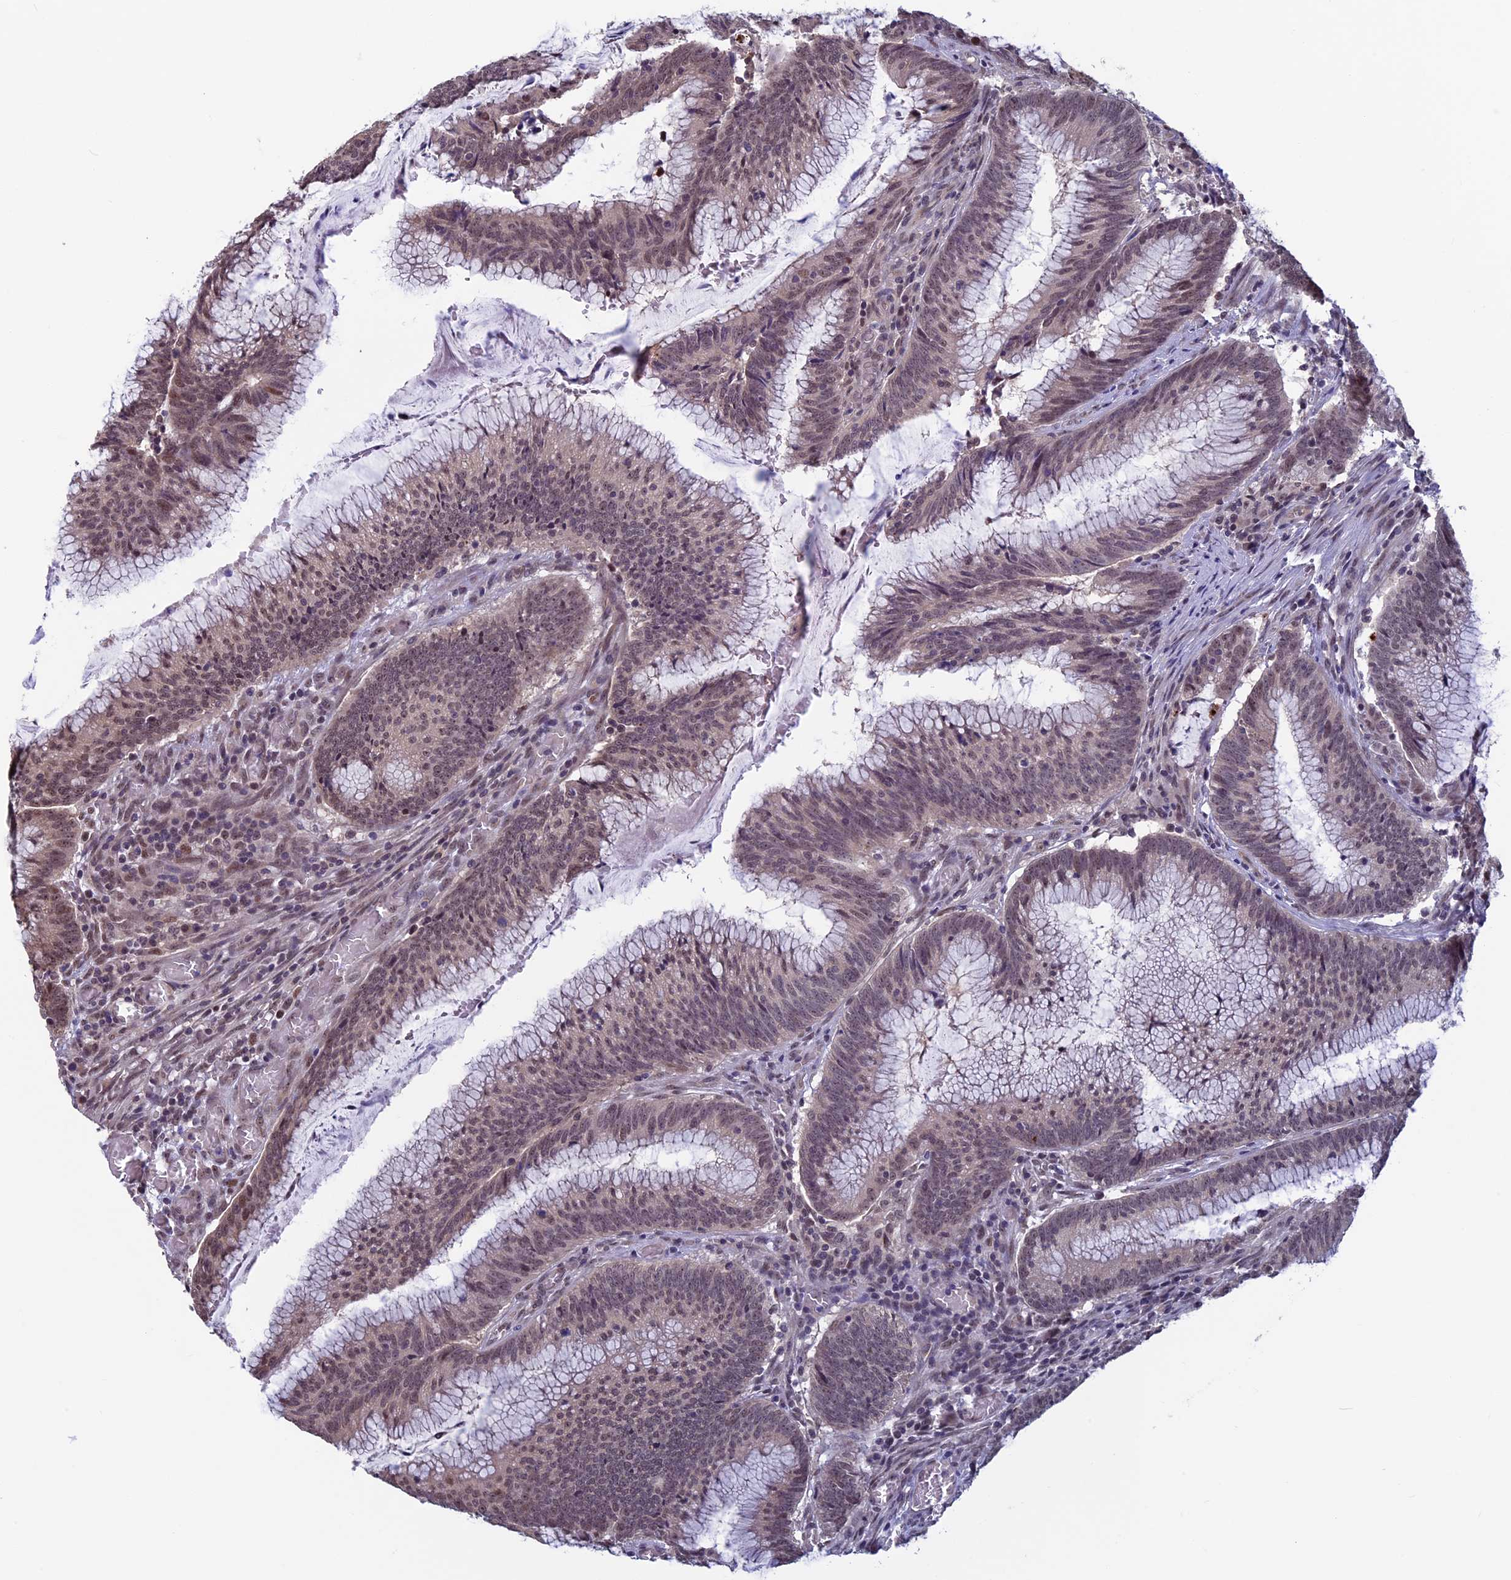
{"staining": {"intensity": "weak", "quantity": ">75%", "location": "nuclear"}, "tissue": "colorectal cancer", "cell_type": "Tumor cells", "image_type": "cancer", "snomed": [{"axis": "morphology", "description": "Adenocarcinoma, NOS"}, {"axis": "topography", "description": "Rectum"}], "caption": "High-magnification brightfield microscopy of adenocarcinoma (colorectal) stained with DAB (3,3'-diaminobenzidine) (brown) and counterstained with hematoxylin (blue). tumor cells exhibit weak nuclear positivity is appreciated in approximately>75% of cells. The protein is shown in brown color, while the nuclei are stained blue.", "gene": "SPIRE1", "patient": {"sex": "female", "age": 77}}